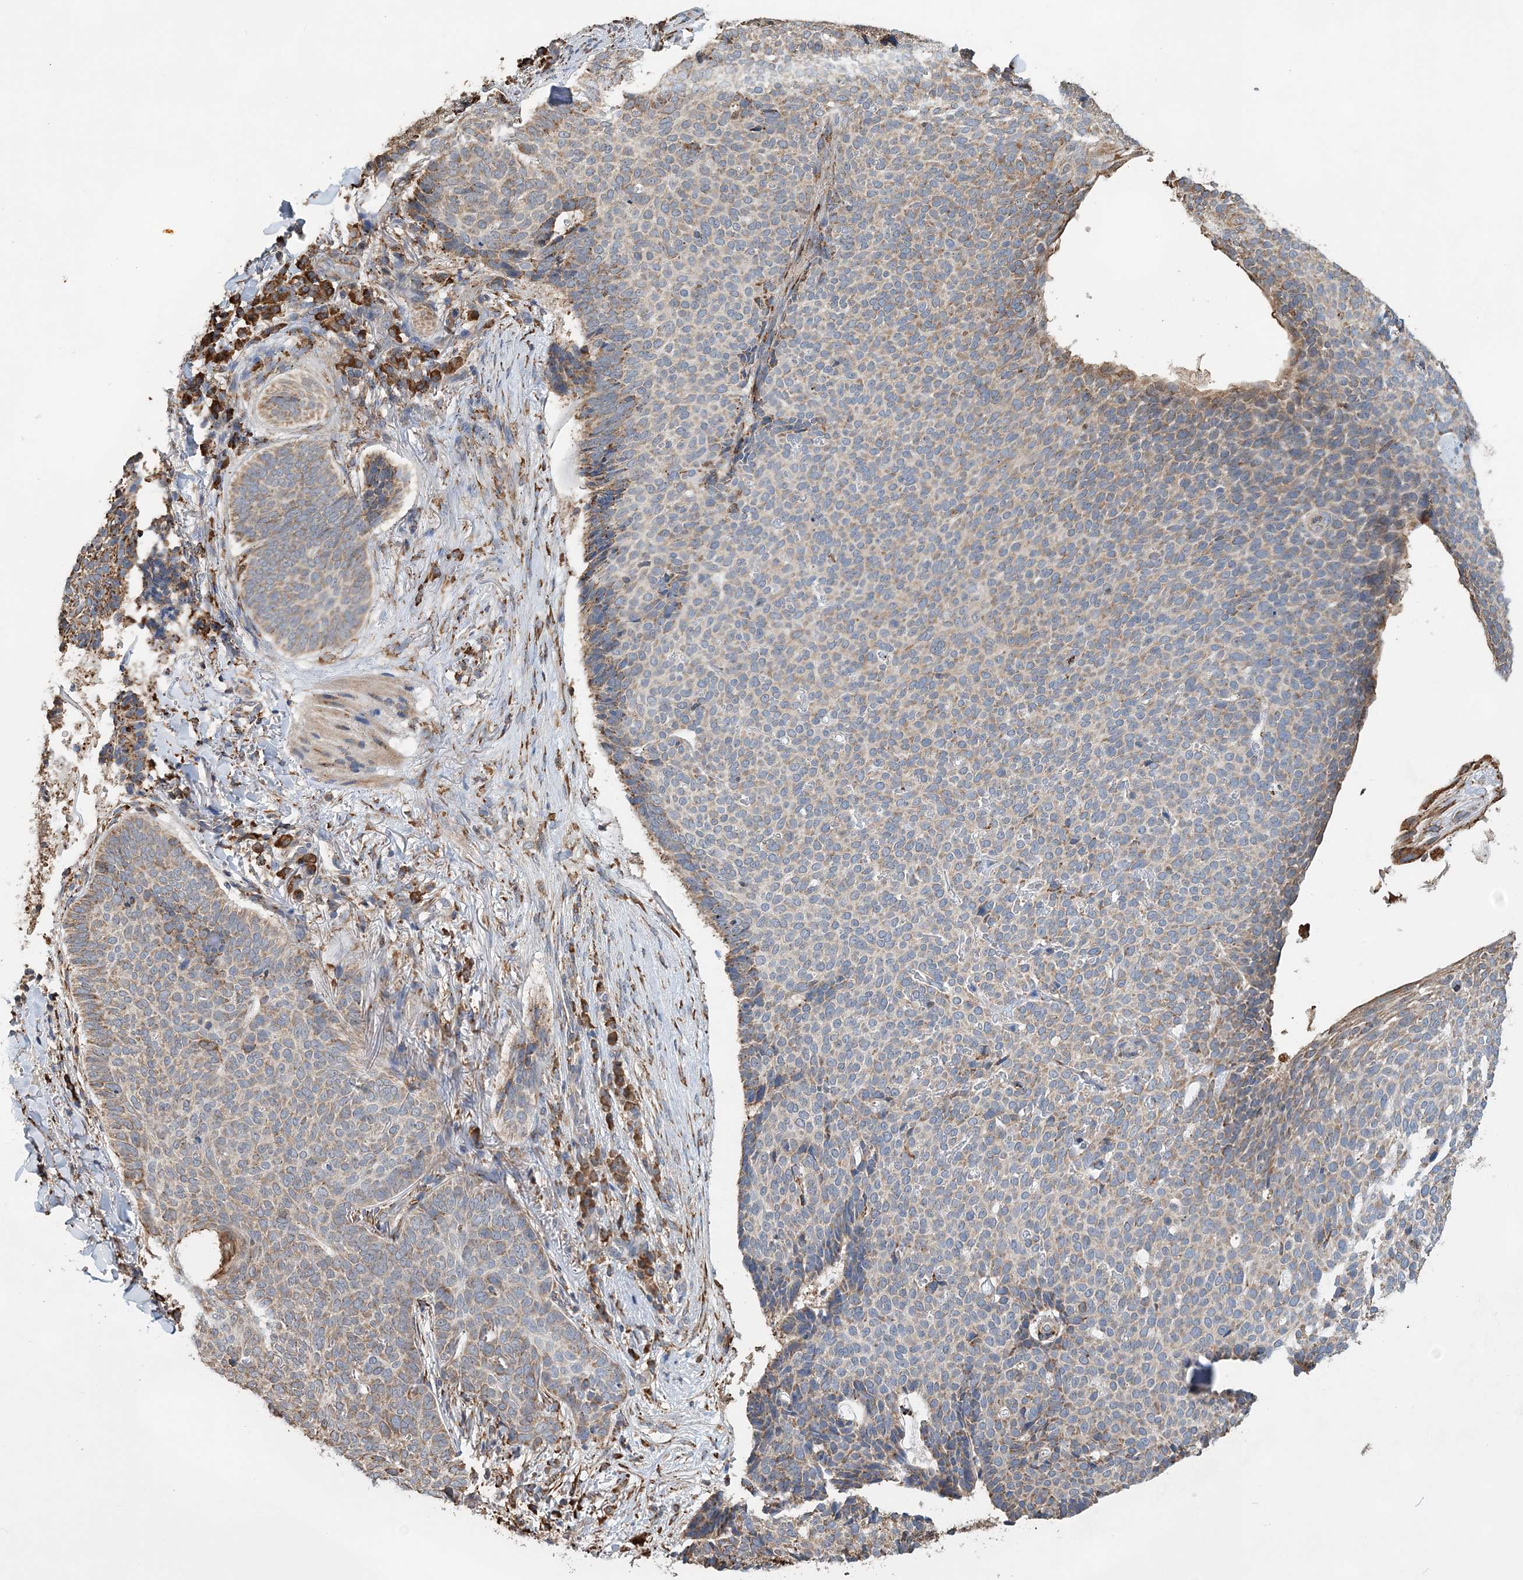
{"staining": {"intensity": "moderate", "quantity": "25%-75%", "location": "cytoplasmic/membranous"}, "tissue": "skin cancer", "cell_type": "Tumor cells", "image_type": "cancer", "snomed": [{"axis": "morphology", "description": "Normal tissue, NOS"}, {"axis": "morphology", "description": "Basal cell carcinoma"}, {"axis": "topography", "description": "Skin"}], "caption": "Immunohistochemistry (IHC) (DAB) staining of skin basal cell carcinoma exhibits moderate cytoplasmic/membranous protein expression in about 25%-75% of tumor cells.", "gene": "WDR12", "patient": {"sex": "male", "age": 50}}